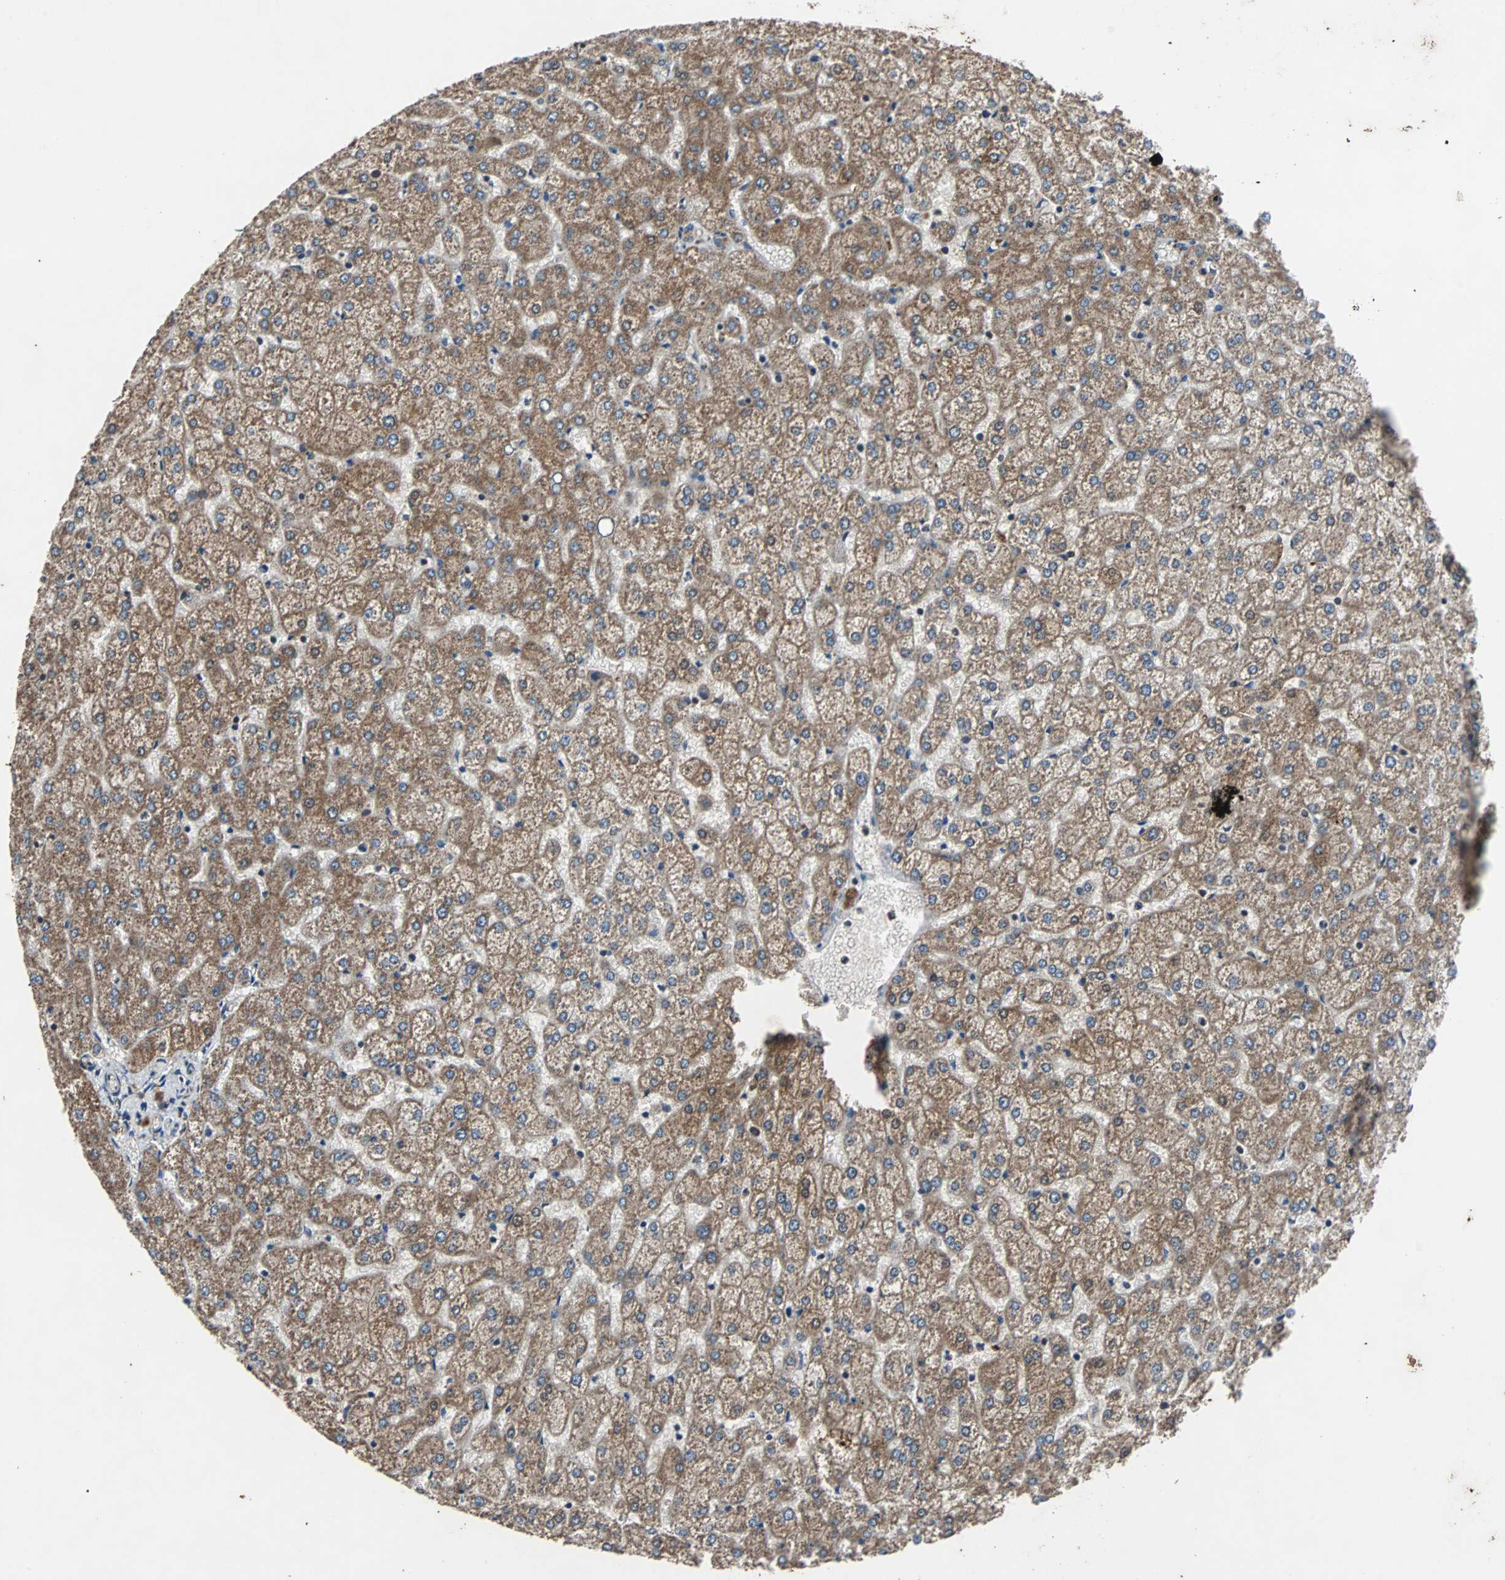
{"staining": {"intensity": "moderate", "quantity": ">75%", "location": "cytoplasmic/membranous"}, "tissue": "liver", "cell_type": "Cholangiocytes", "image_type": "normal", "snomed": [{"axis": "morphology", "description": "Normal tissue, NOS"}, {"axis": "topography", "description": "Liver"}], "caption": "Approximately >75% of cholangiocytes in unremarkable liver demonstrate moderate cytoplasmic/membranous protein expression as visualized by brown immunohistochemical staining.", "gene": "ACTR3", "patient": {"sex": "female", "age": 32}}